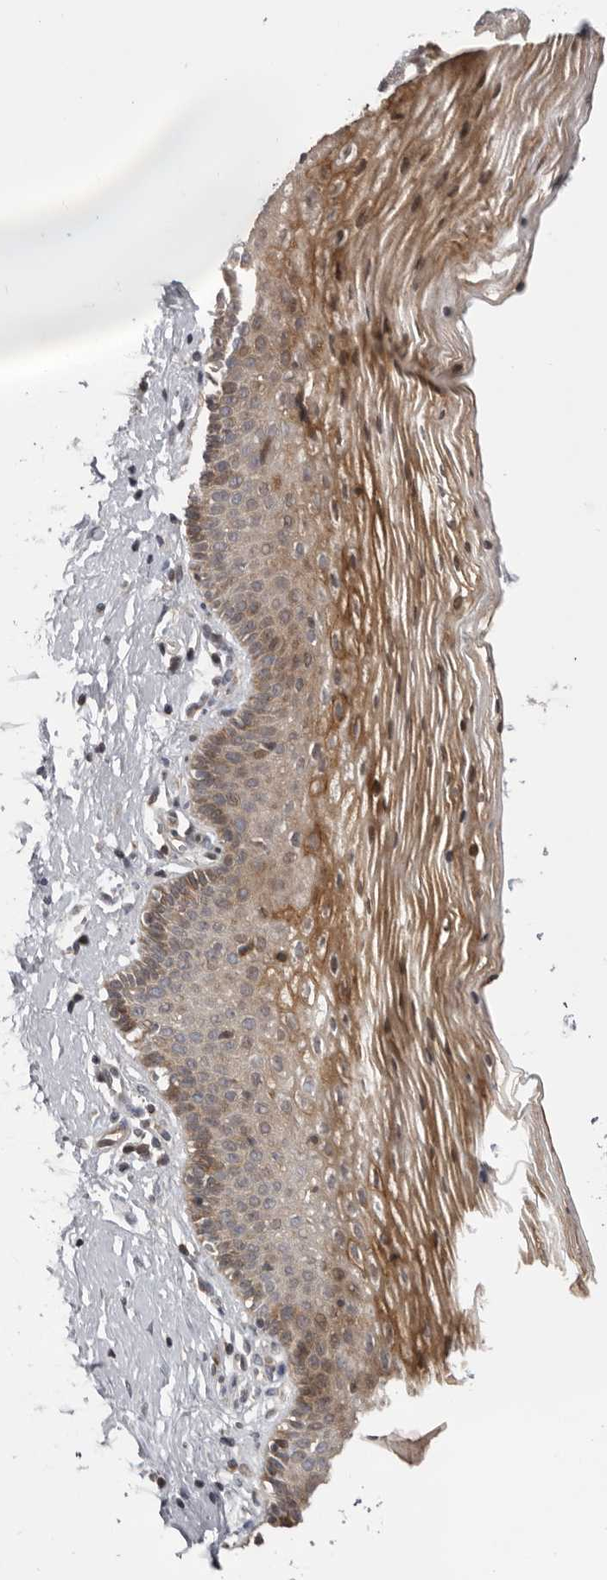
{"staining": {"intensity": "moderate", "quantity": ">75%", "location": "cytoplasmic/membranous,nuclear"}, "tissue": "vagina", "cell_type": "Squamous epithelial cells", "image_type": "normal", "snomed": [{"axis": "morphology", "description": "Normal tissue, NOS"}, {"axis": "topography", "description": "Vagina"}], "caption": "A brown stain highlights moderate cytoplasmic/membranous,nuclear expression of a protein in squamous epithelial cells of normal human vagina.", "gene": "AZIN1", "patient": {"sex": "female", "age": 32}}